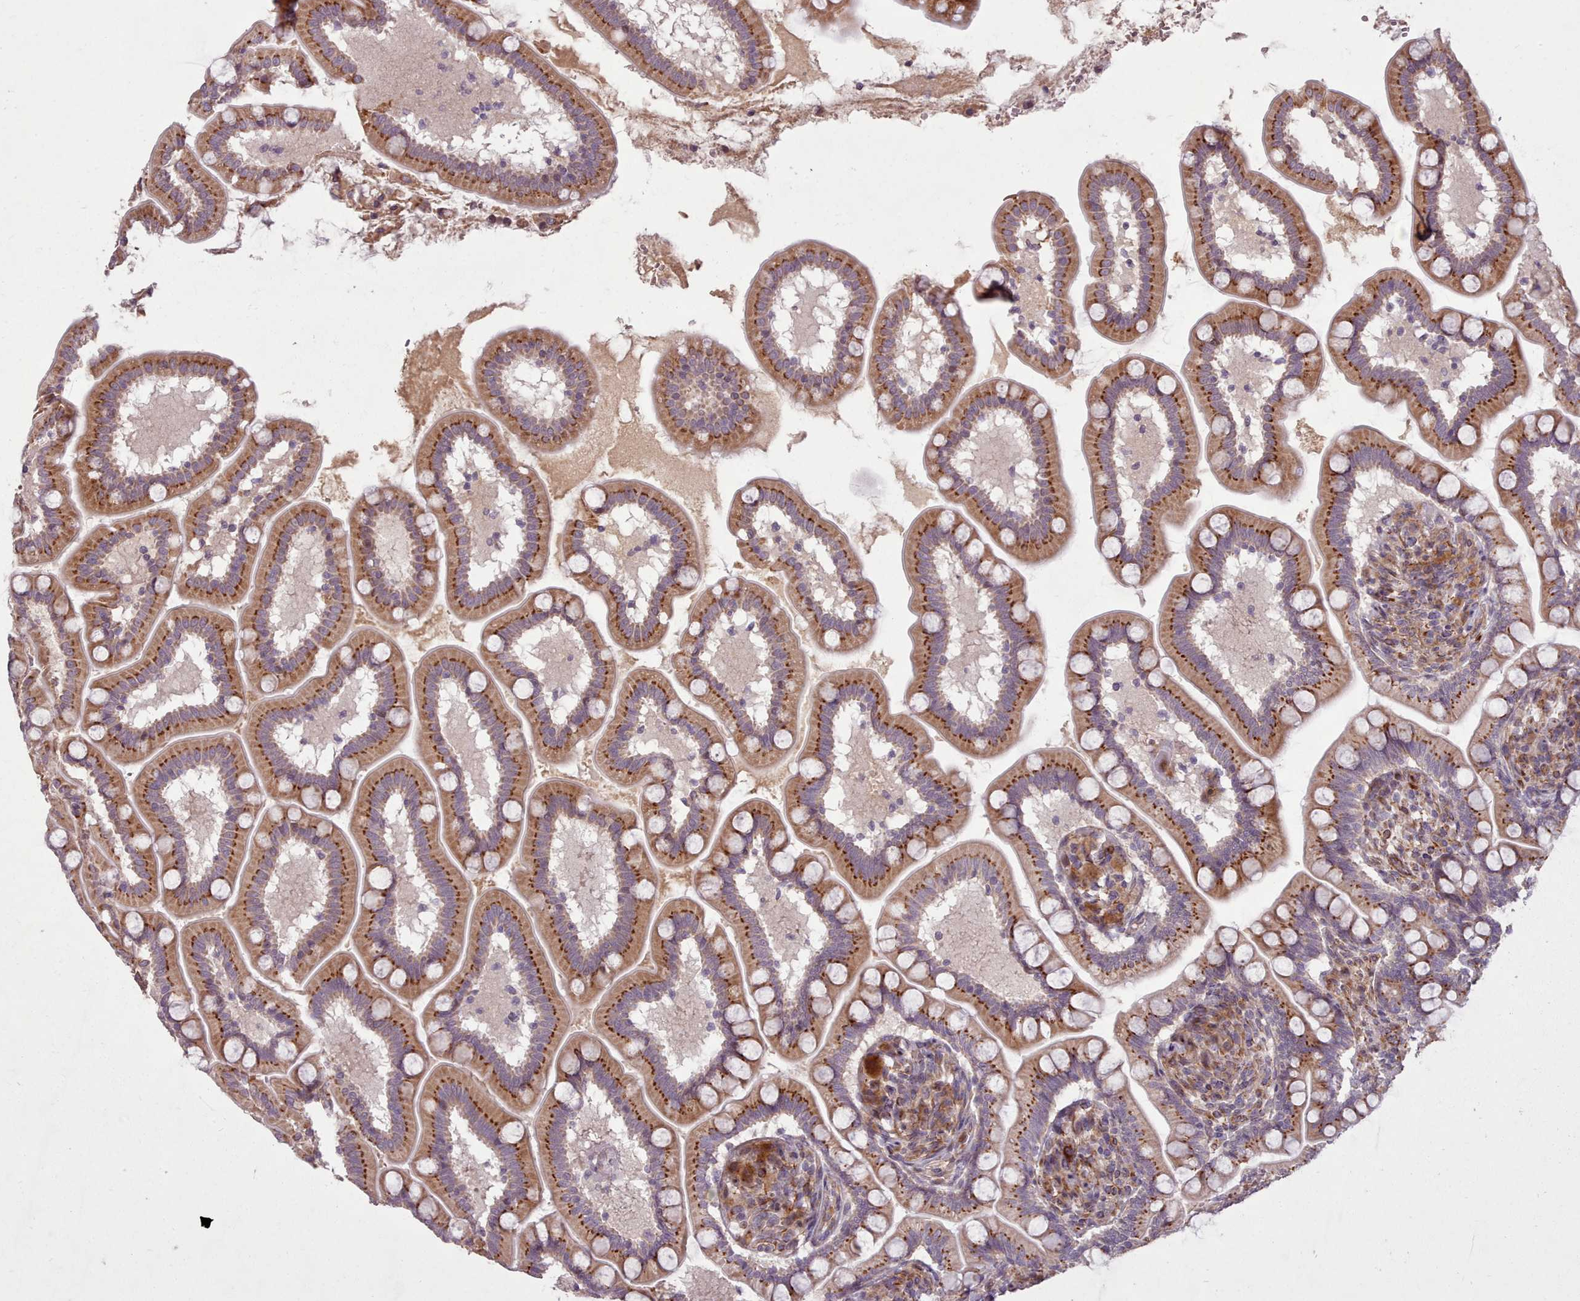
{"staining": {"intensity": "strong", "quantity": "25%-75%", "location": "cytoplasmic/membranous"}, "tissue": "small intestine", "cell_type": "Glandular cells", "image_type": "normal", "snomed": [{"axis": "morphology", "description": "Normal tissue, NOS"}, {"axis": "topography", "description": "Small intestine"}], "caption": "This is a micrograph of immunohistochemistry staining of normal small intestine, which shows strong staining in the cytoplasmic/membranous of glandular cells.", "gene": "GBGT1", "patient": {"sex": "female", "age": 64}}